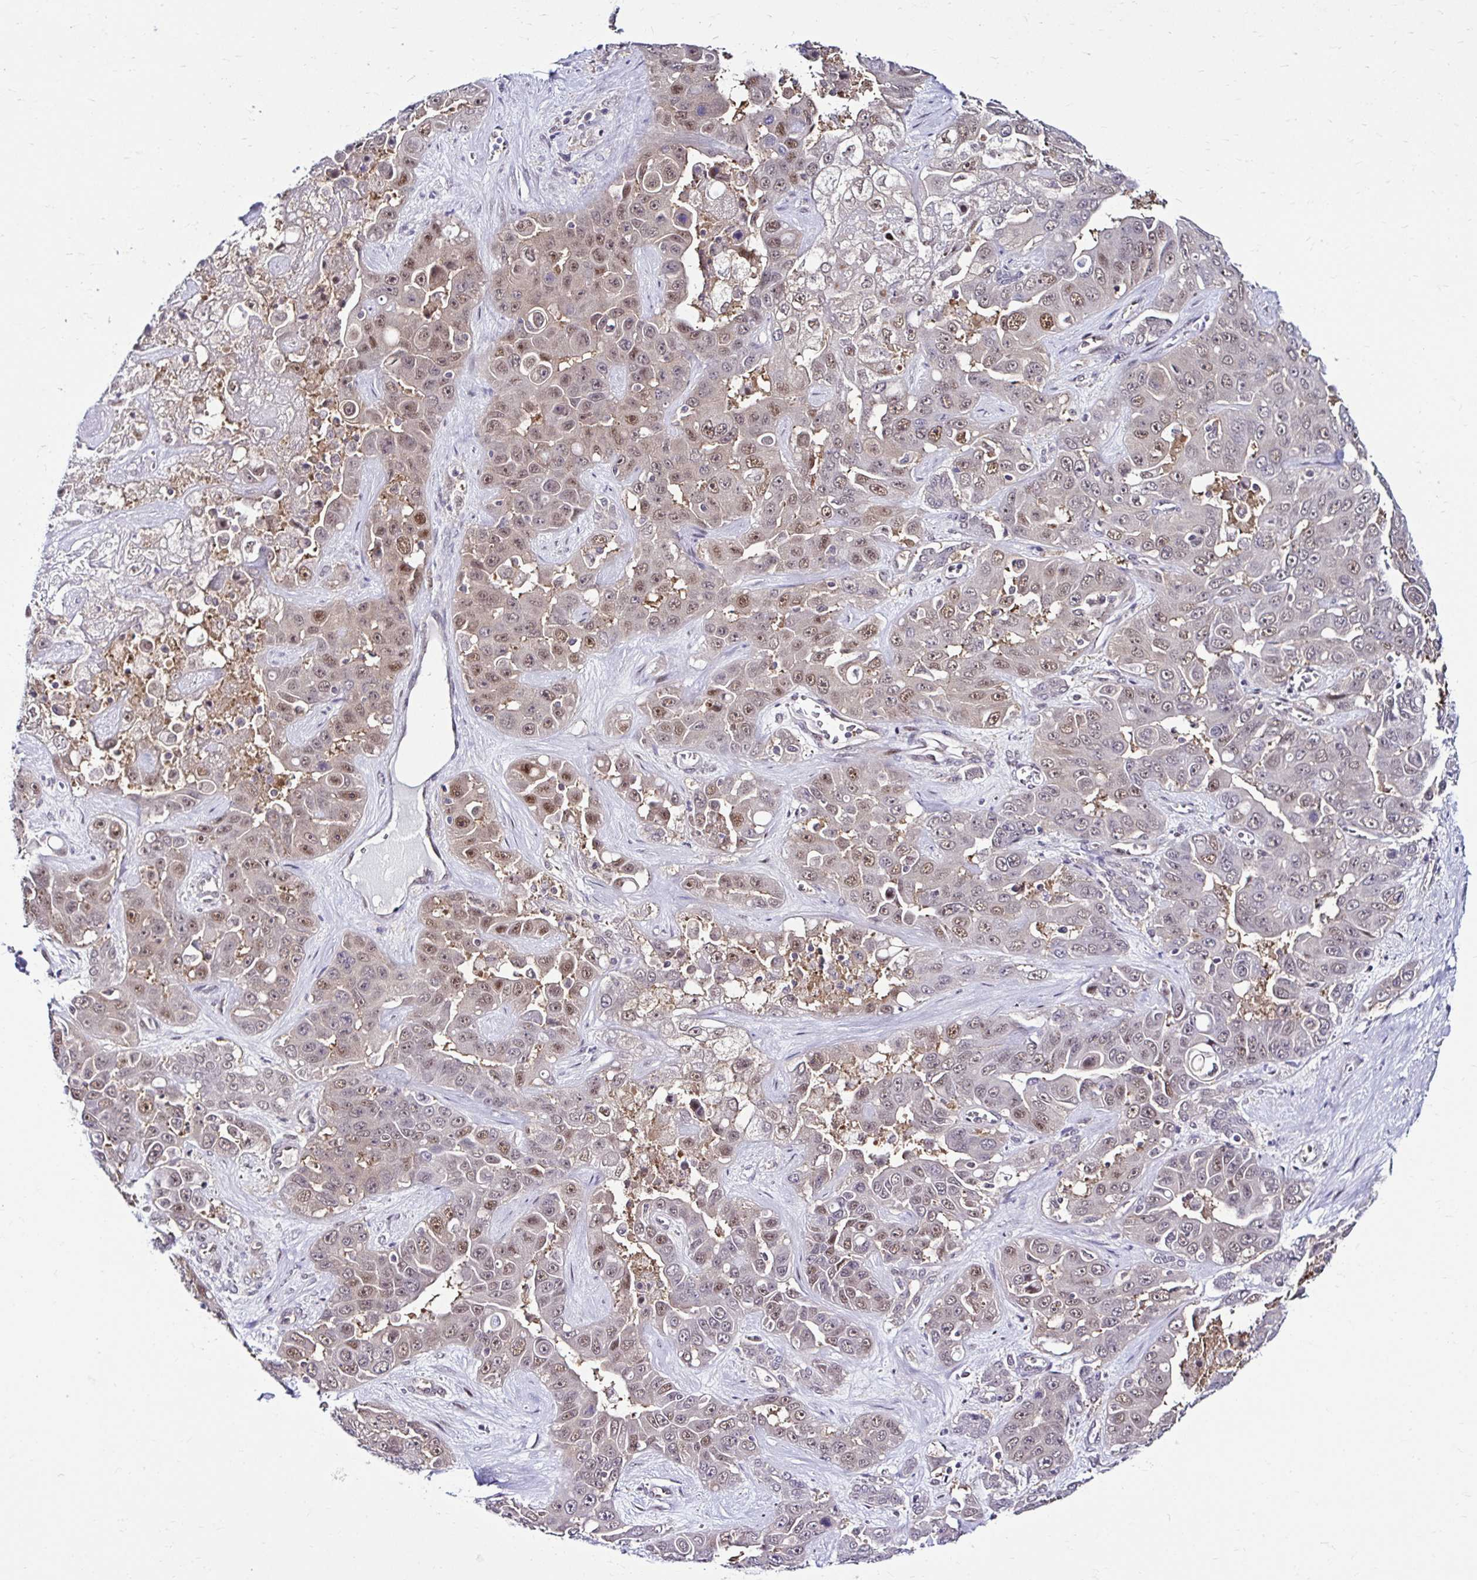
{"staining": {"intensity": "moderate", "quantity": "25%-75%", "location": "nuclear"}, "tissue": "liver cancer", "cell_type": "Tumor cells", "image_type": "cancer", "snomed": [{"axis": "morphology", "description": "Cholangiocarcinoma"}, {"axis": "topography", "description": "Liver"}], "caption": "Immunohistochemical staining of human liver cholangiocarcinoma shows moderate nuclear protein staining in about 25%-75% of tumor cells.", "gene": "PSMD3", "patient": {"sex": "female", "age": 52}}